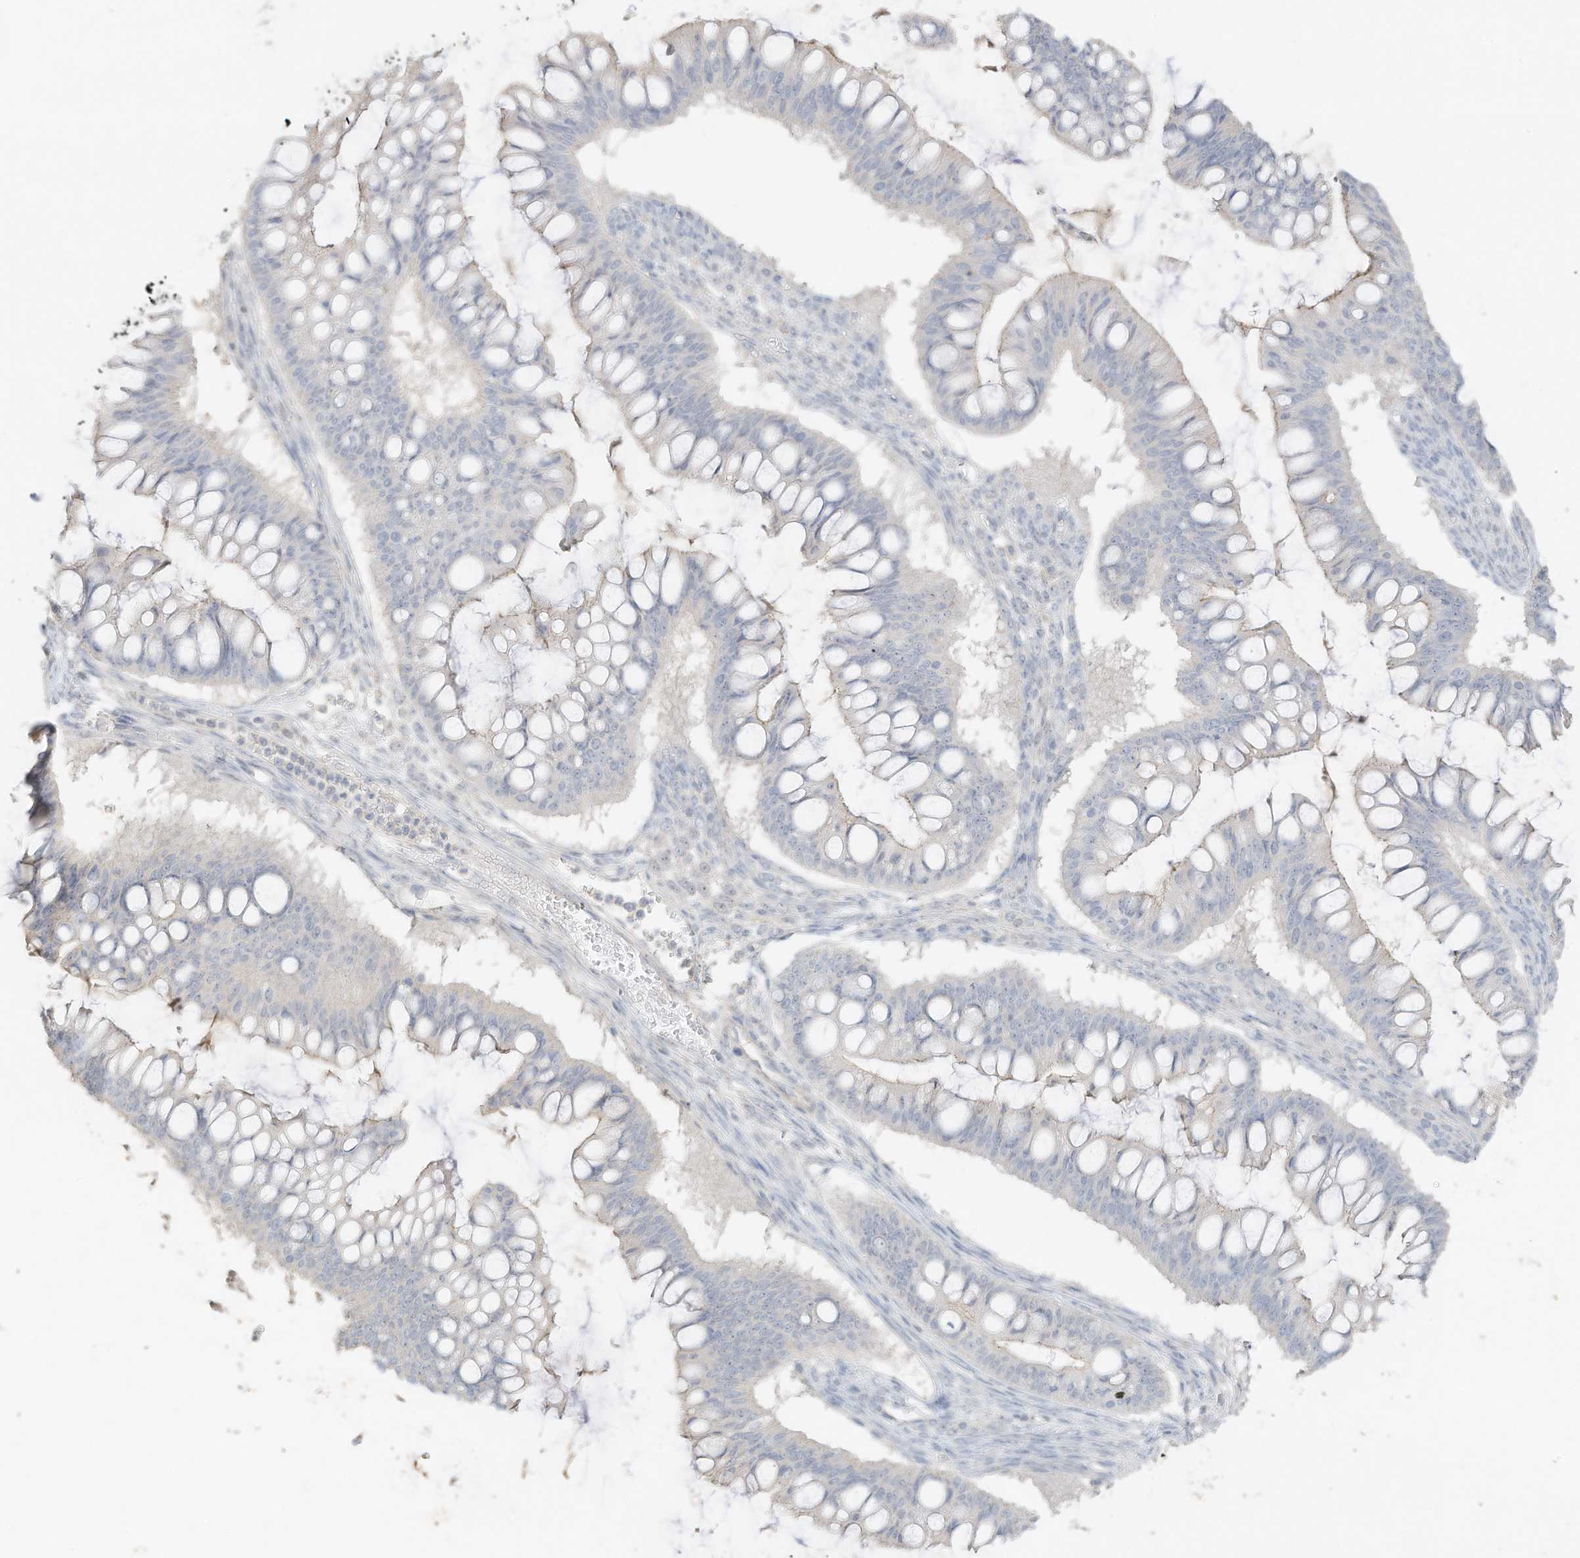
{"staining": {"intensity": "negative", "quantity": "none", "location": "none"}, "tissue": "ovarian cancer", "cell_type": "Tumor cells", "image_type": "cancer", "snomed": [{"axis": "morphology", "description": "Cystadenocarcinoma, mucinous, NOS"}, {"axis": "topography", "description": "Ovary"}], "caption": "The immunohistochemistry histopathology image has no significant staining in tumor cells of mucinous cystadenocarcinoma (ovarian) tissue. The staining is performed using DAB brown chromogen with nuclei counter-stained in using hematoxylin.", "gene": "ZBTB41", "patient": {"sex": "female", "age": 73}}